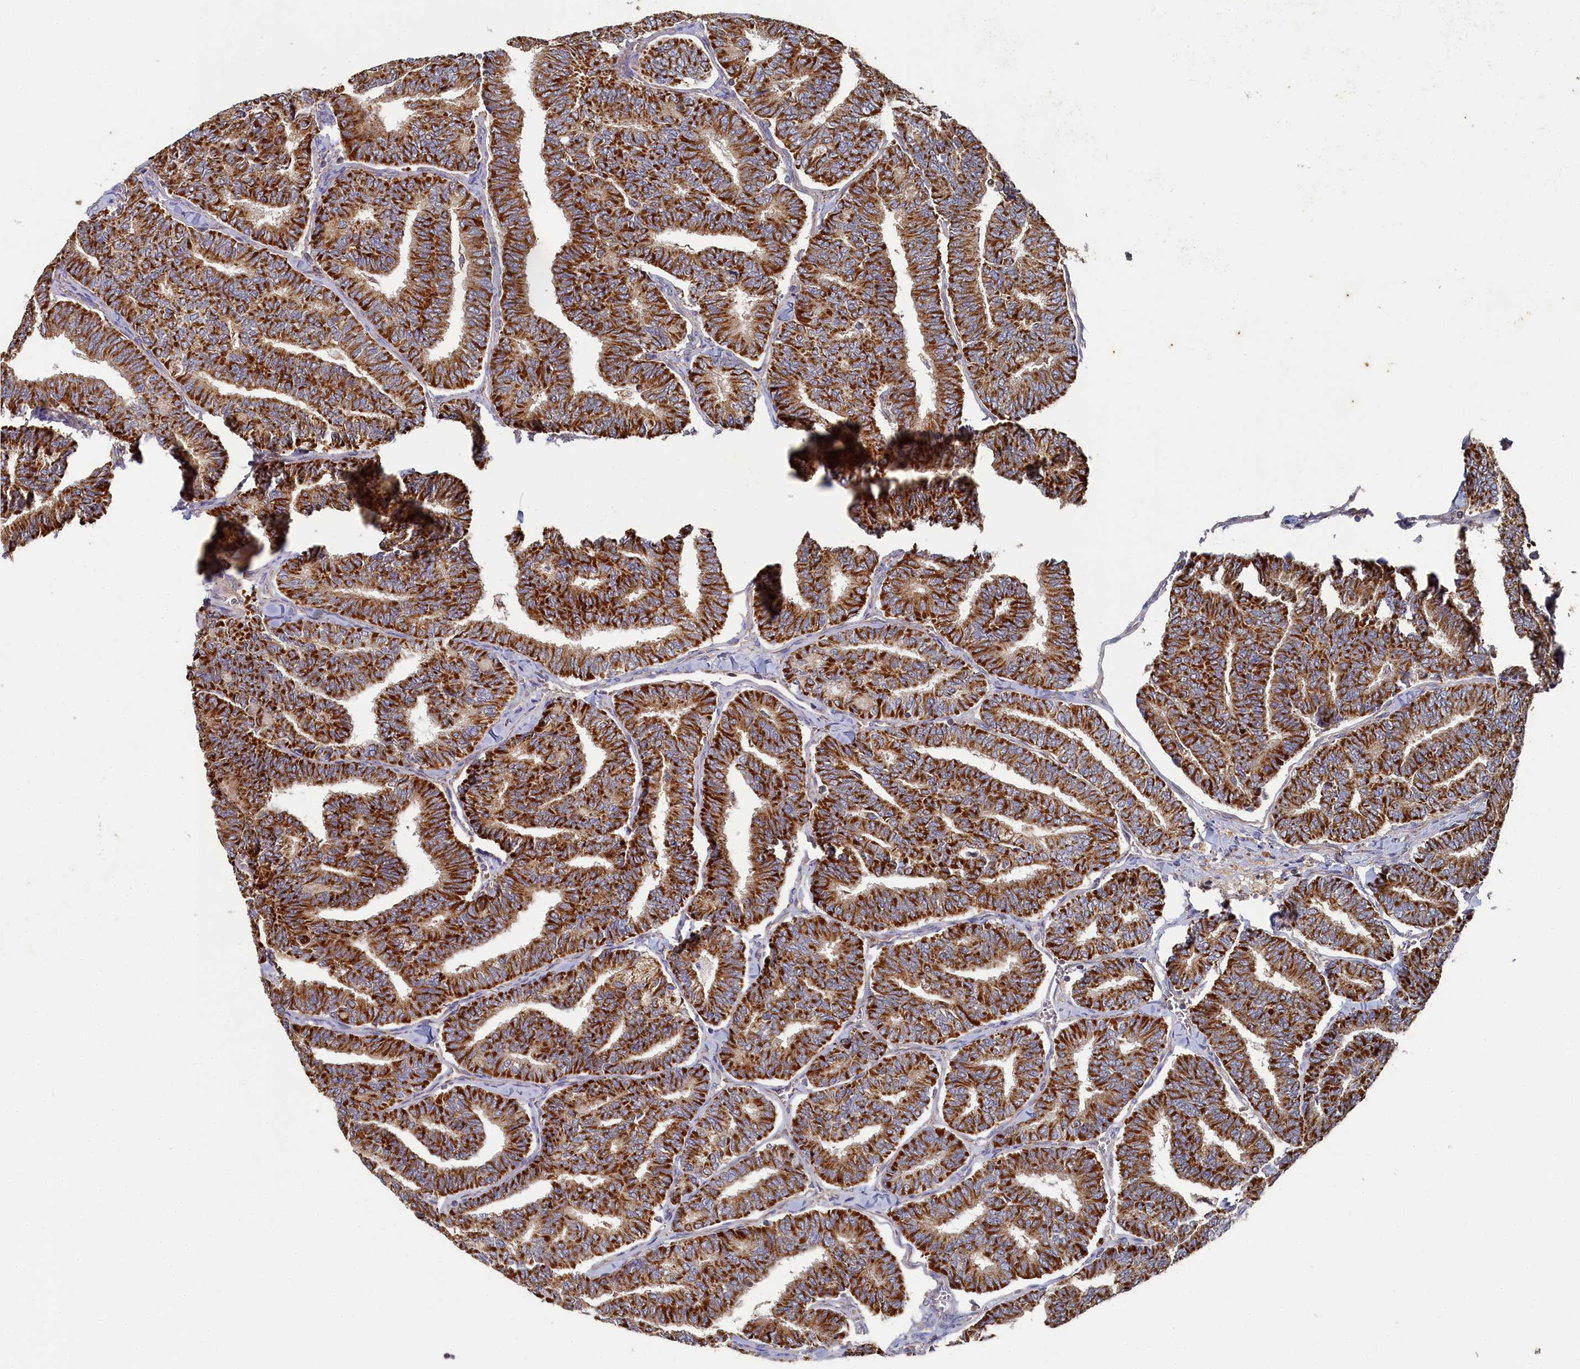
{"staining": {"intensity": "strong", "quantity": ">75%", "location": "cytoplasmic/membranous"}, "tissue": "thyroid cancer", "cell_type": "Tumor cells", "image_type": "cancer", "snomed": [{"axis": "morphology", "description": "Papillary adenocarcinoma, NOS"}, {"axis": "topography", "description": "Thyroid gland"}], "caption": "Tumor cells demonstrate high levels of strong cytoplasmic/membranous positivity in approximately >75% of cells in human thyroid cancer (papillary adenocarcinoma). (Stains: DAB in brown, nuclei in blue, Microscopy: brightfield microscopy at high magnification).", "gene": "HAUS2", "patient": {"sex": "female", "age": 35}}